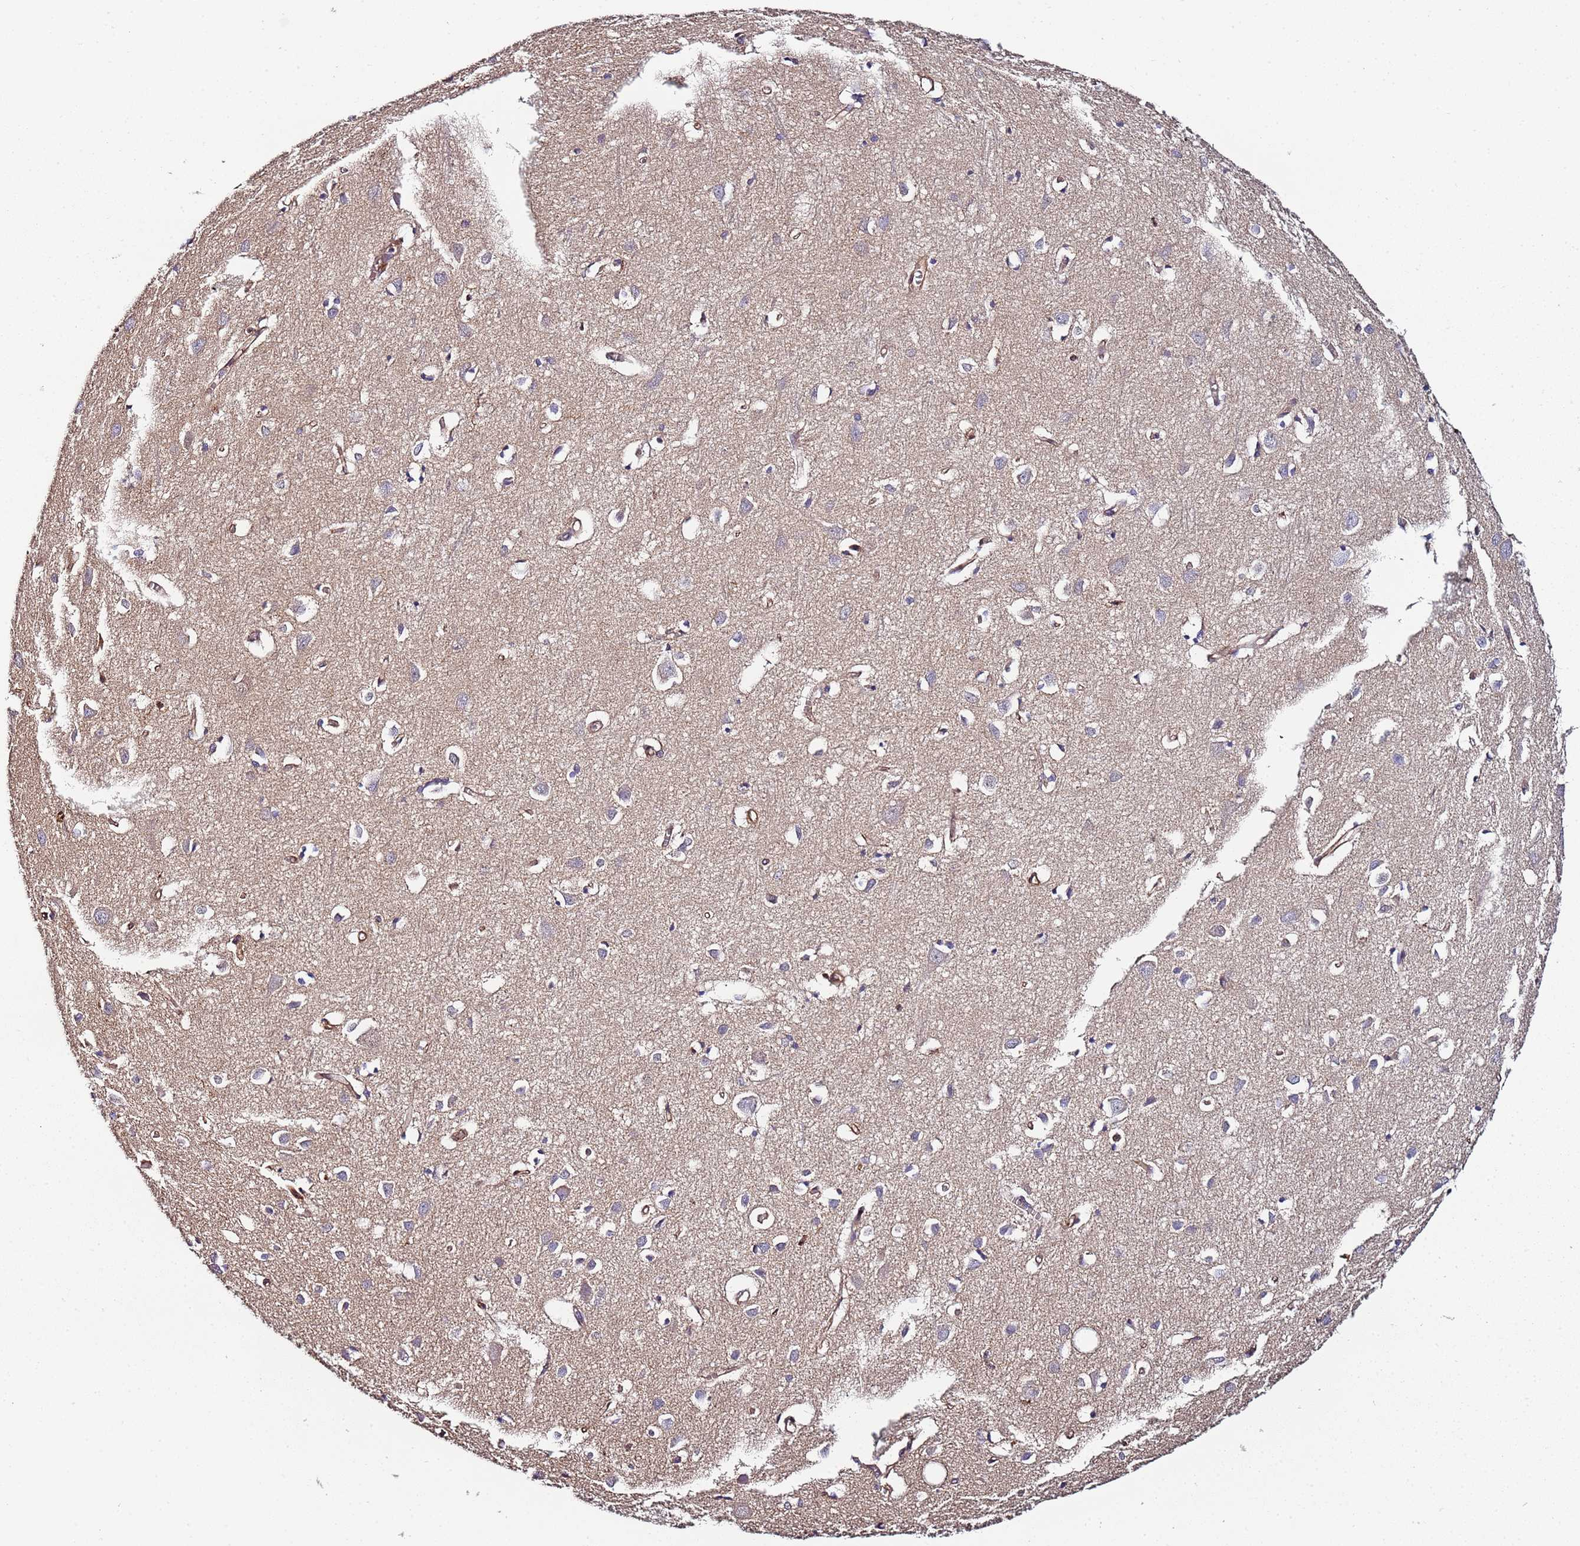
{"staining": {"intensity": "moderate", "quantity": ">75%", "location": "cytoplasmic/membranous"}, "tissue": "cerebral cortex", "cell_type": "Endothelial cells", "image_type": "normal", "snomed": [{"axis": "morphology", "description": "Normal tissue, NOS"}, {"axis": "topography", "description": "Cerebral cortex"}], "caption": "Endothelial cells show moderate cytoplasmic/membranous expression in approximately >75% of cells in unremarkable cerebral cortex.", "gene": "CYP2U1", "patient": {"sex": "female", "age": 64}}